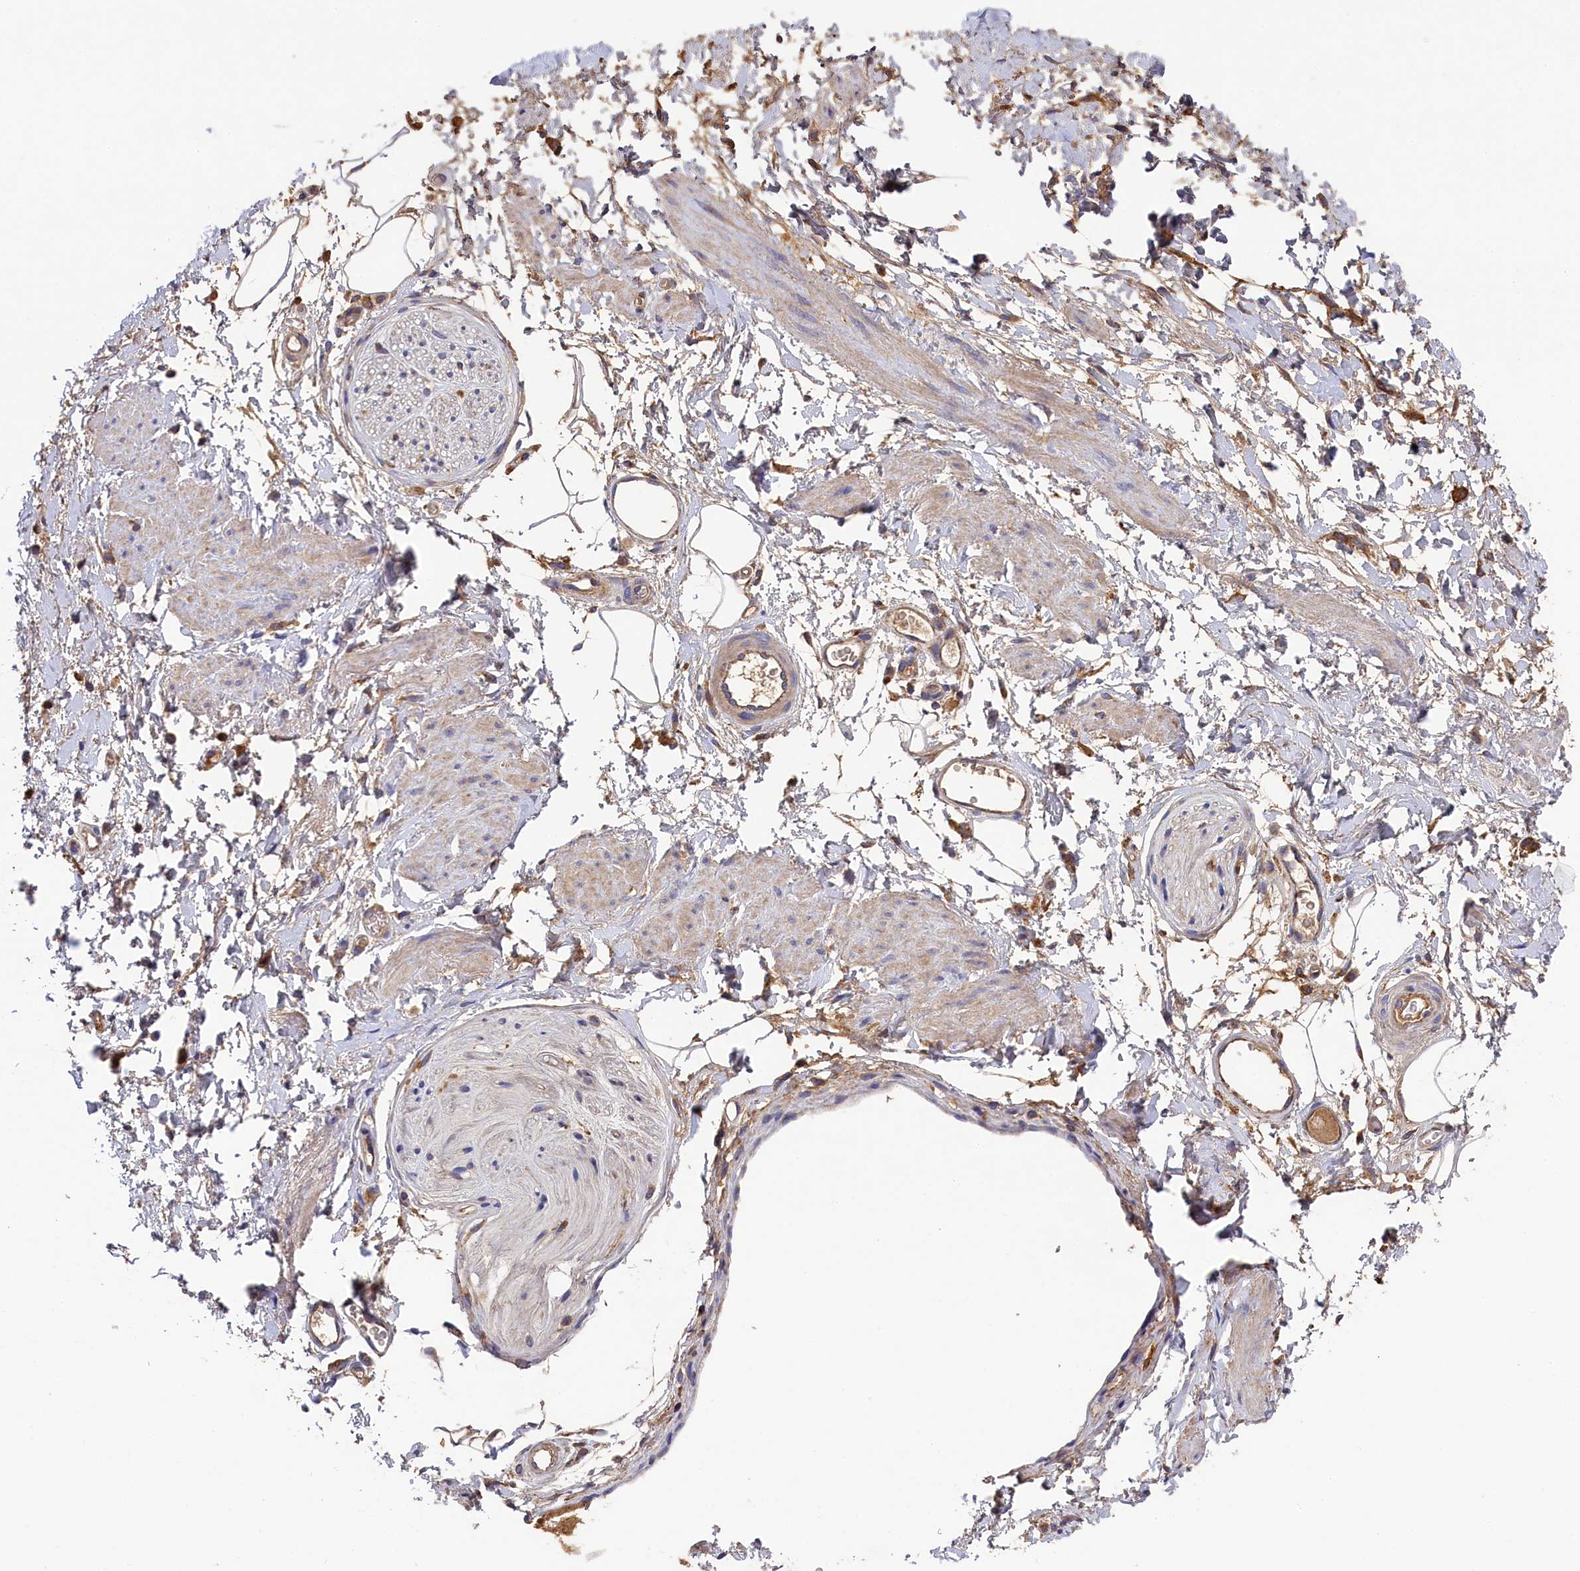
{"staining": {"intensity": "weak", "quantity": ">75%", "location": "cytoplasmic/membranous"}, "tissue": "adipose tissue", "cell_type": "Adipocytes", "image_type": "normal", "snomed": [{"axis": "morphology", "description": "Normal tissue, NOS"}, {"axis": "morphology", "description": "Adenocarcinoma, NOS"}, {"axis": "topography", "description": "Rectum"}, {"axis": "topography", "description": "Vagina"}, {"axis": "topography", "description": "Peripheral nerve tissue"}], "caption": "This is an image of immunohistochemistry (IHC) staining of normal adipose tissue, which shows weak positivity in the cytoplasmic/membranous of adipocytes.", "gene": "SEC31B", "patient": {"sex": "female", "age": 71}}